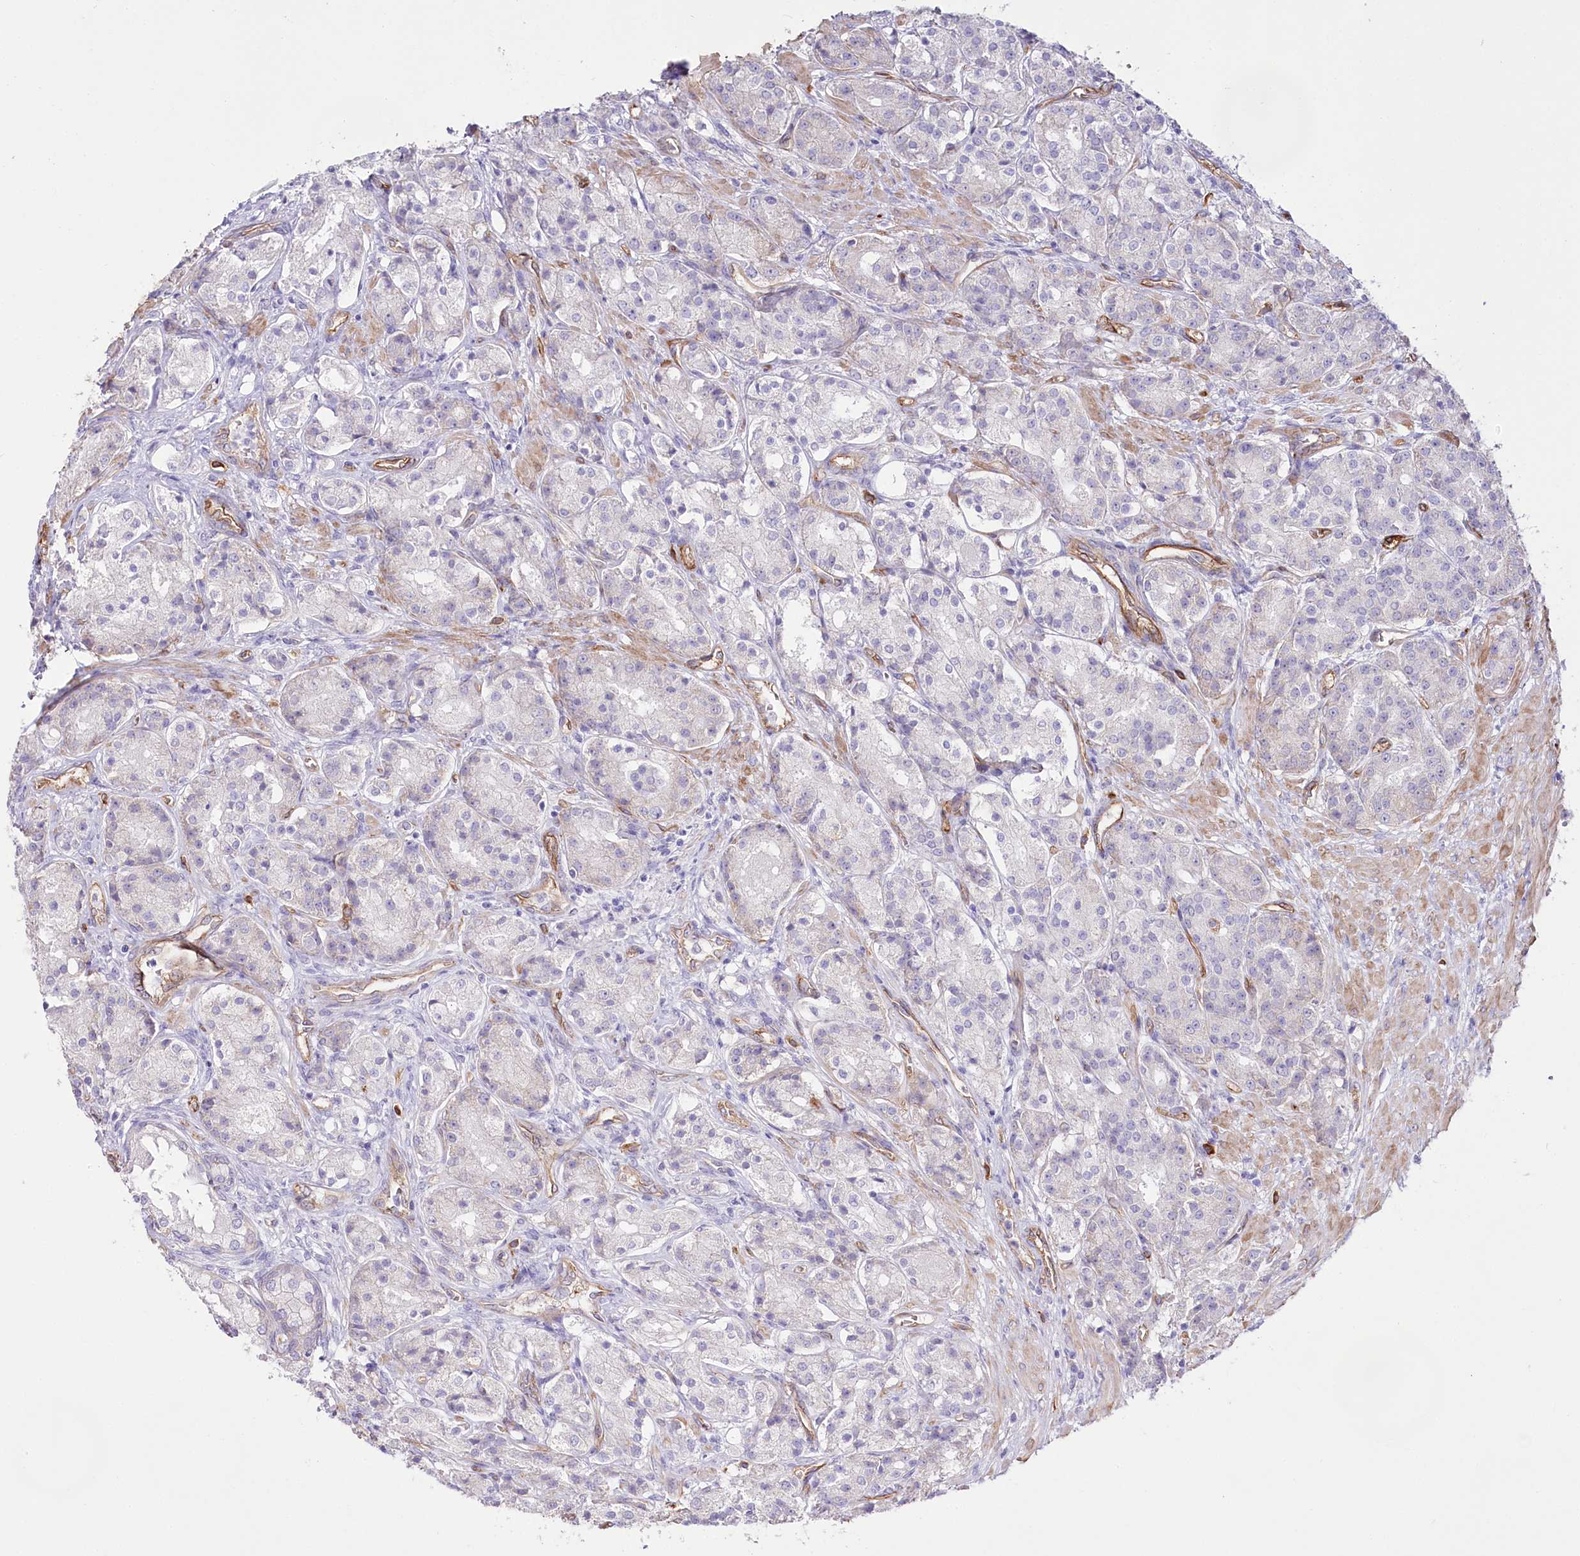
{"staining": {"intensity": "negative", "quantity": "none", "location": "none"}, "tissue": "prostate cancer", "cell_type": "Tumor cells", "image_type": "cancer", "snomed": [{"axis": "morphology", "description": "Adenocarcinoma, High grade"}, {"axis": "topography", "description": "Prostate"}], "caption": "High magnification brightfield microscopy of high-grade adenocarcinoma (prostate) stained with DAB (brown) and counterstained with hematoxylin (blue): tumor cells show no significant staining.", "gene": "SLC39A10", "patient": {"sex": "male", "age": 60}}